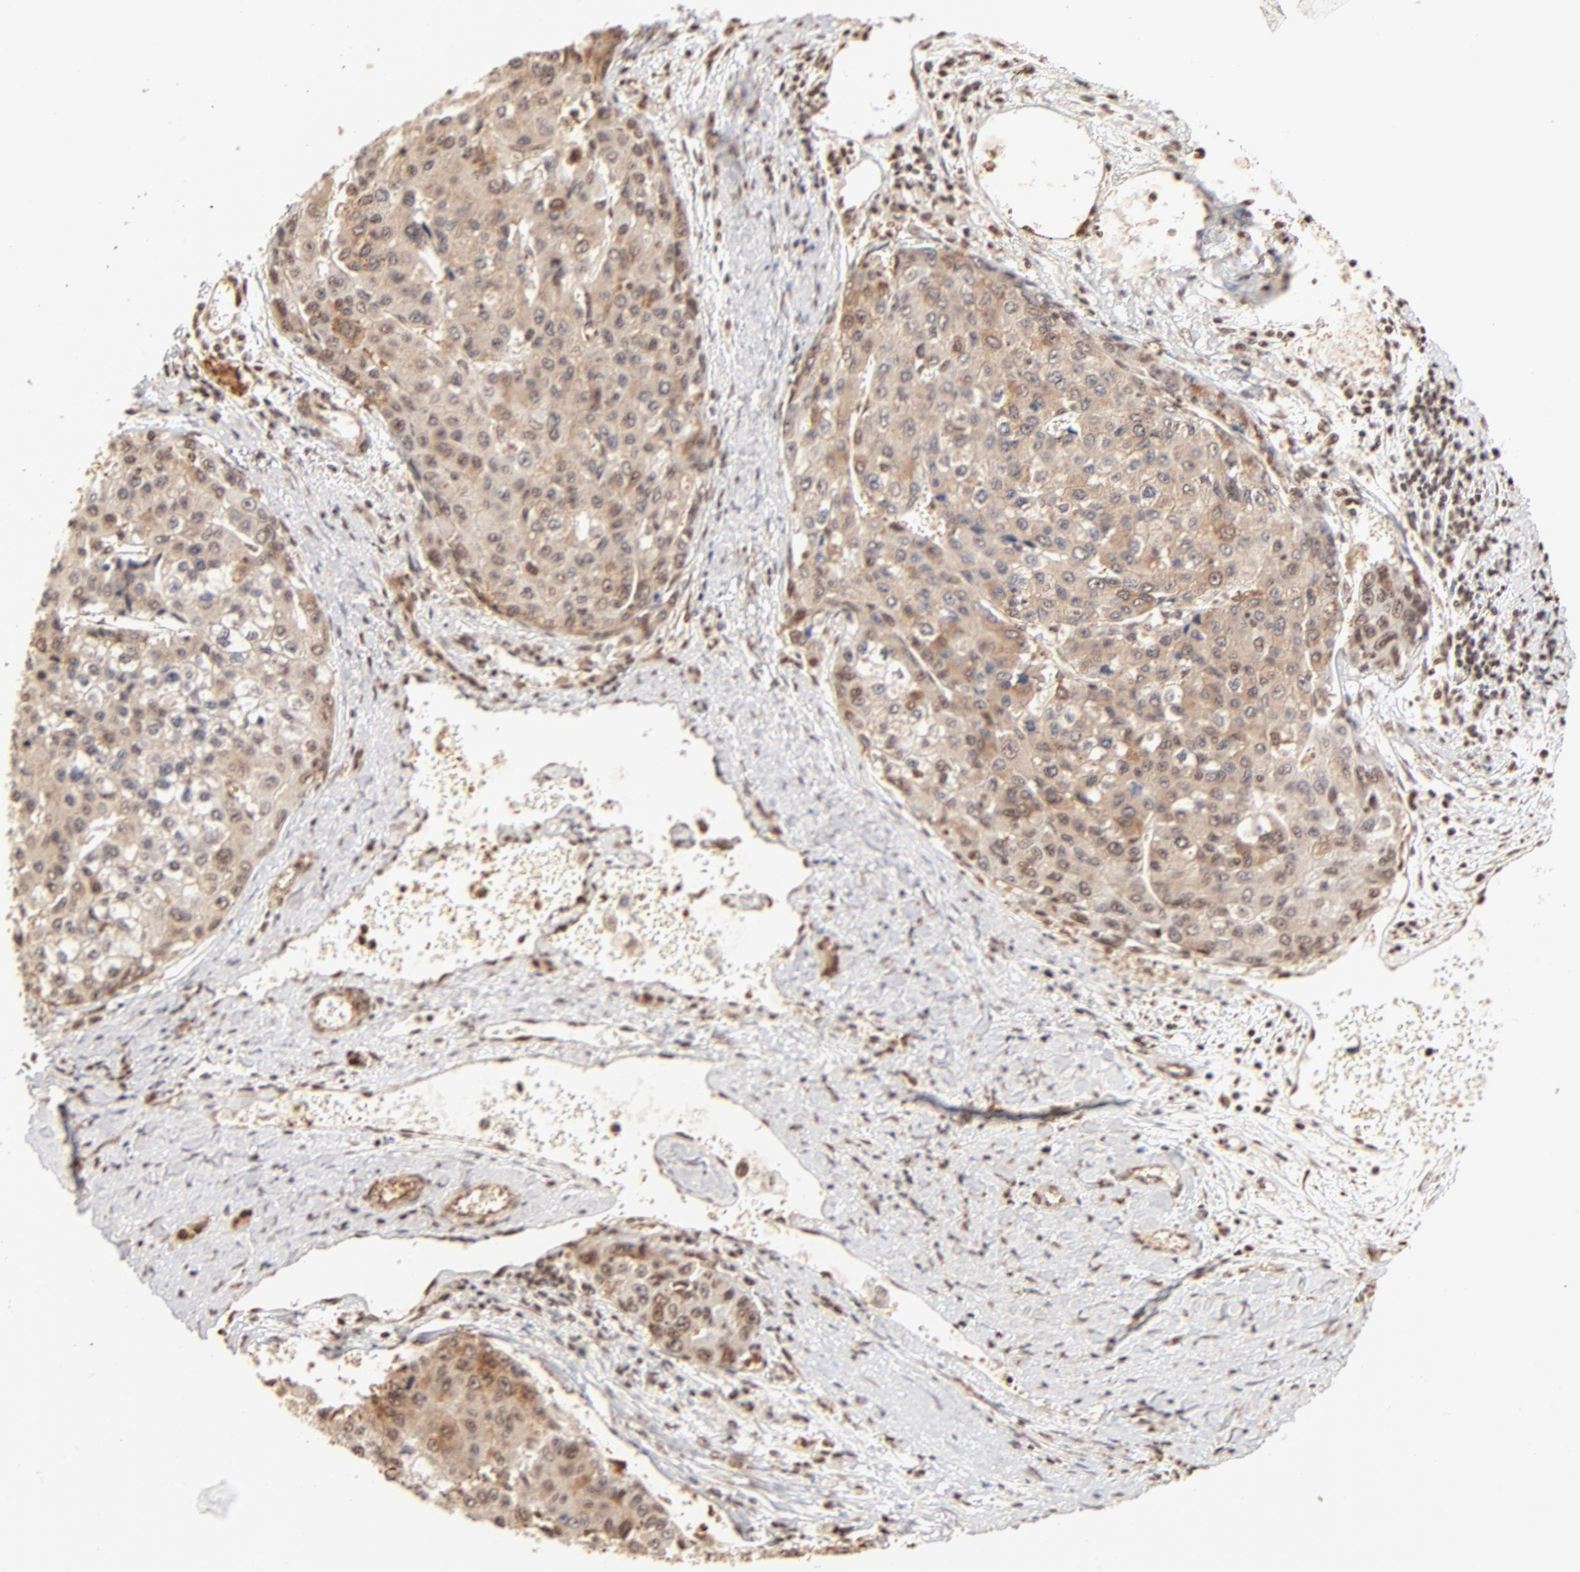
{"staining": {"intensity": "moderate", "quantity": ">75%", "location": "cytoplasmic/membranous"}, "tissue": "liver cancer", "cell_type": "Tumor cells", "image_type": "cancer", "snomed": [{"axis": "morphology", "description": "Carcinoma, Hepatocellular, NOS"}, {"axis": "topography", "description": "Liver"}], "caption": "About >75% of tumor cells in liver cancer reveal moderate cytoplasmic/membranous protein expression as visualized by brown immunohistochemical staining.", "gene": "FAM50A", "patient": {"sex": "female", "age": 66}}